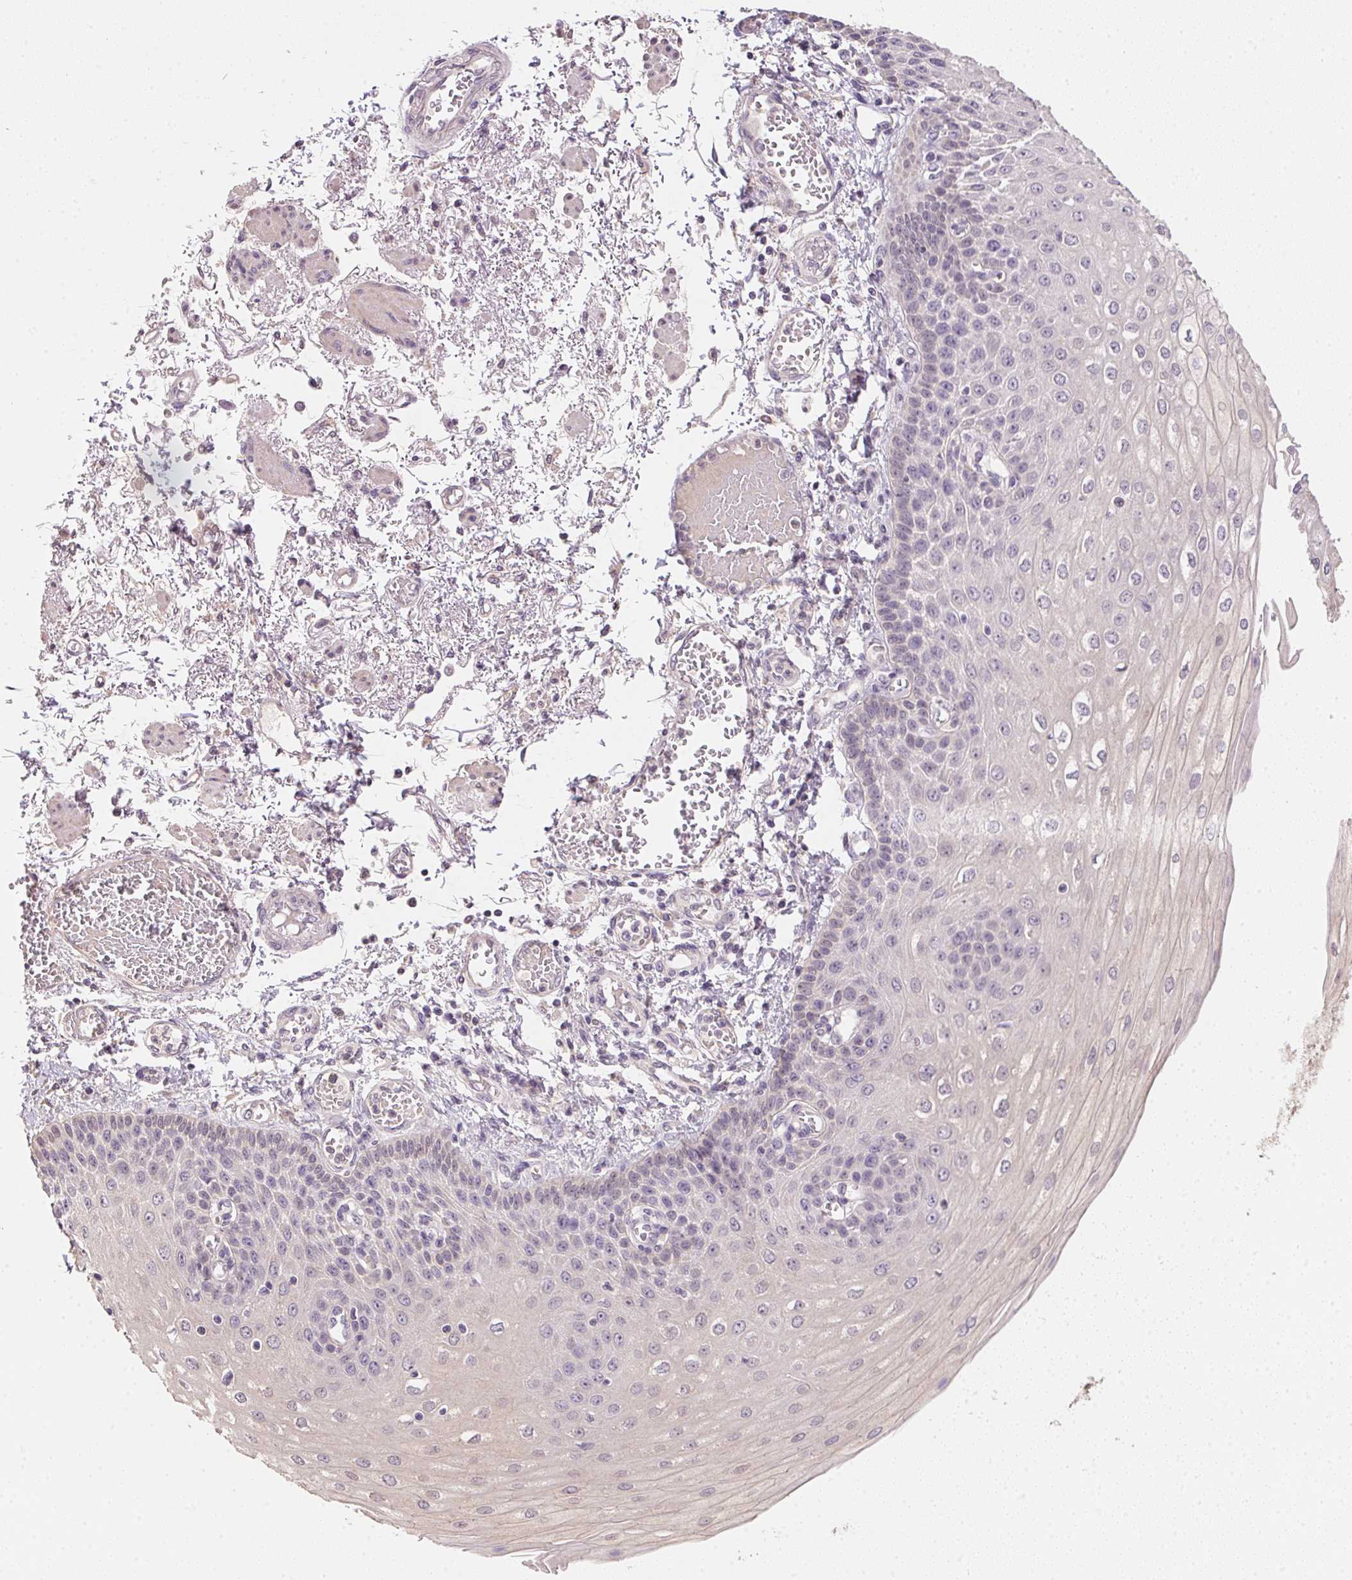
{"staining": {"intensity": "weak", "quantity": "<25%", "location": "cytoplasmic/membranous"}, "tissue": "esophagus", "cell_type": "Squamous epithelial cells", "image_type": "normal", "snomed": [{"axis": "morphology", "description": "Normal tissue, NOS"}, {"axis": "morphology", "description": "Adenocarcinoma, NOS"}, {"axis": "topography", "description": "Esophagus"}], "caption": "The image demonstrates no significant positivity in squamous epithelial cells of esophagus.", "gene": "ALDH8A1", "patient": {"sex": "male", "age": 81}}